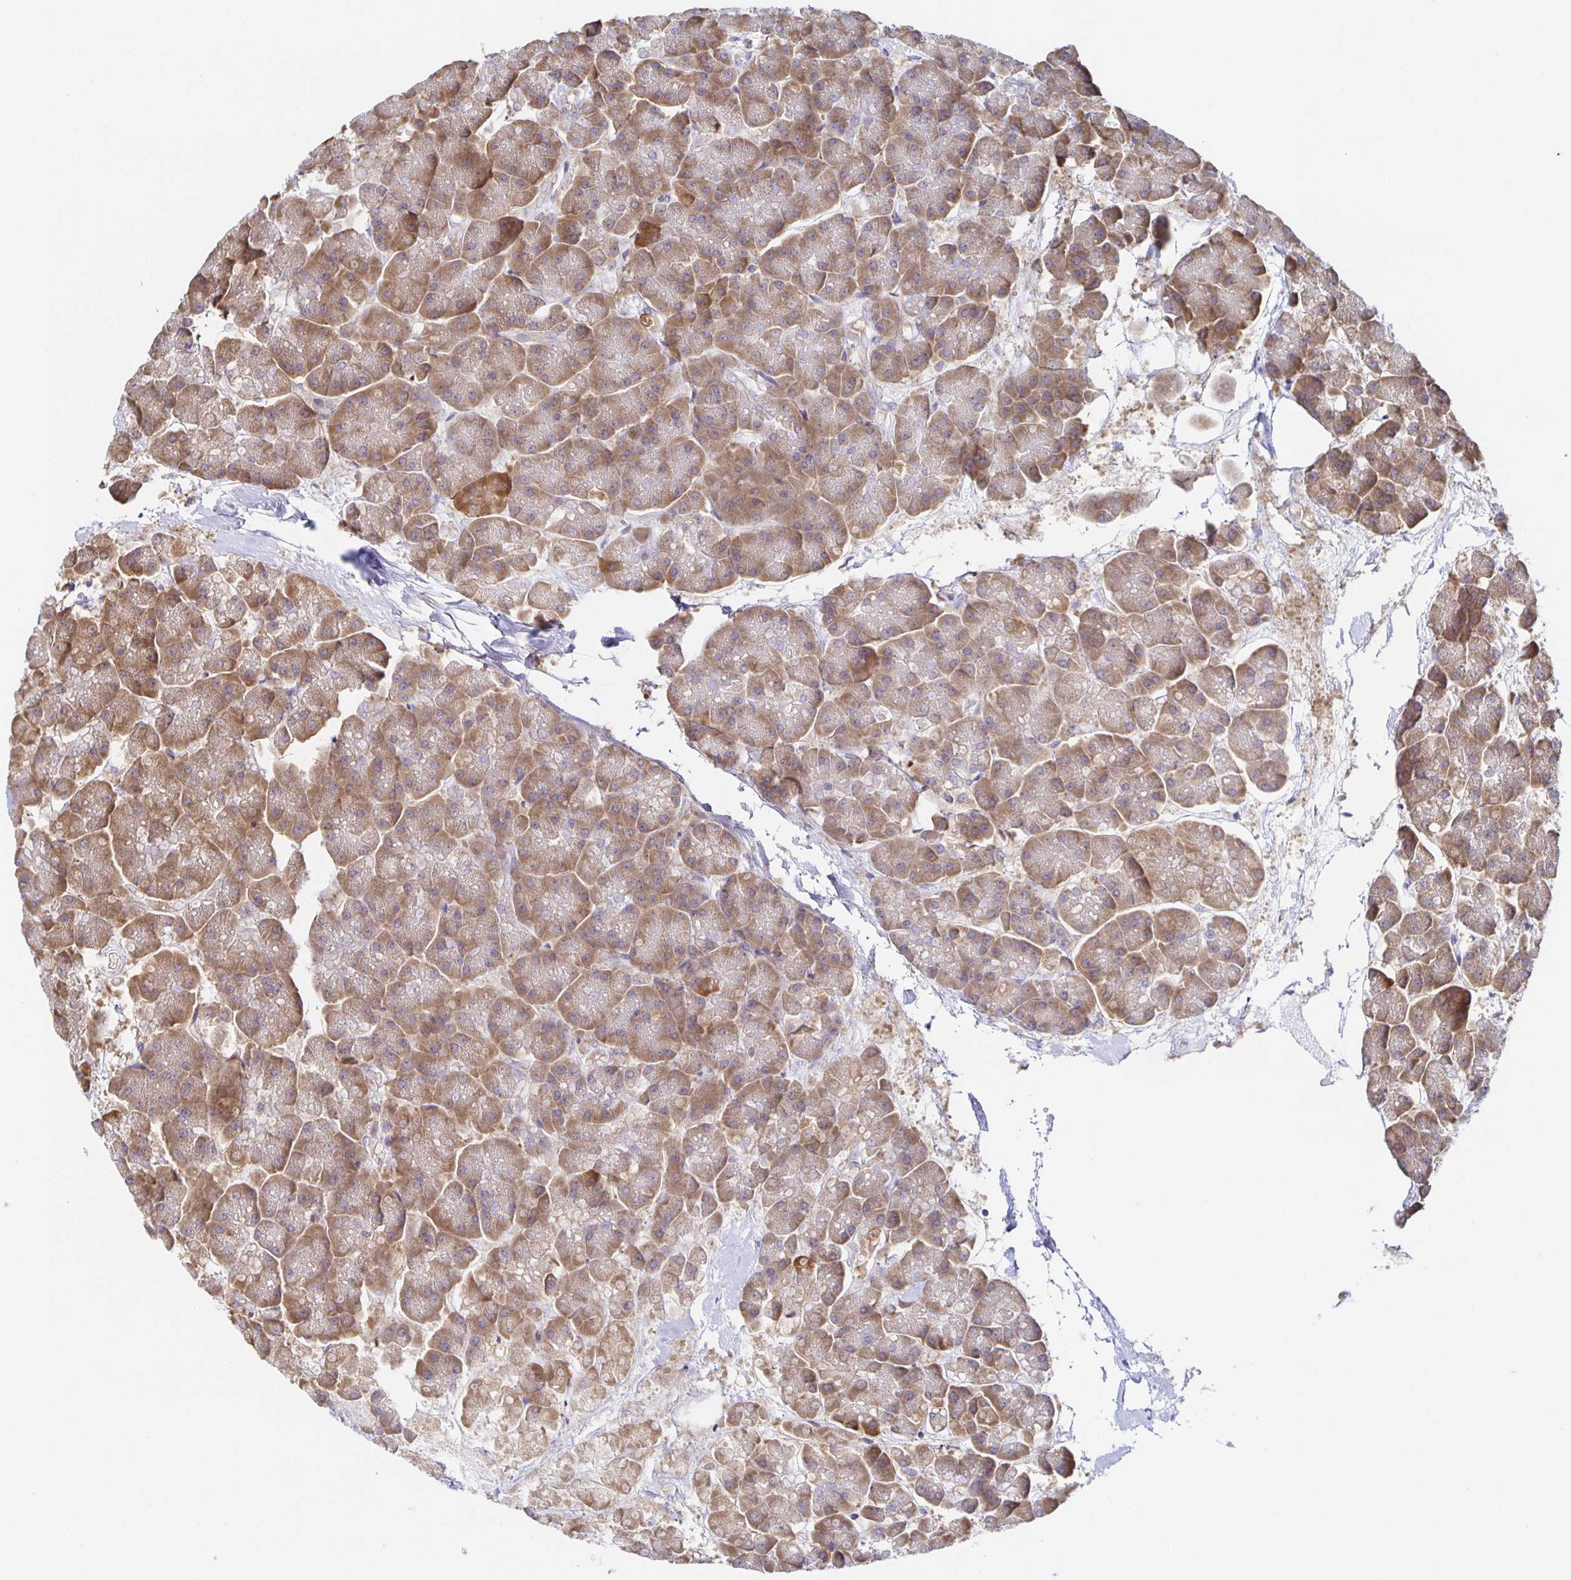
{"staining": {"intensity": "moderate", "quantity": "25%-75%", "location": "cytoplasmic/membranous"}, "tissue": "pancreas", "cell_type": "Exocrine glandular cells", "image_type": "normal", "snomed": [{"axis": "morphology", "description": "Normal tissue, NOS"}, {"axis": "topography", "description": "Pancreas"}, {"axis": "topography", "description": "Peripheral nerve tissue"}], "caption": "The histopathology image exhibits staining of benign pancreas, revealing moderate cytoplasmic/membranous protein positivity (brown color) within exocrine glandular cells.", "gene": "BAD", "patient": {"sex": "male", "age": 54}}